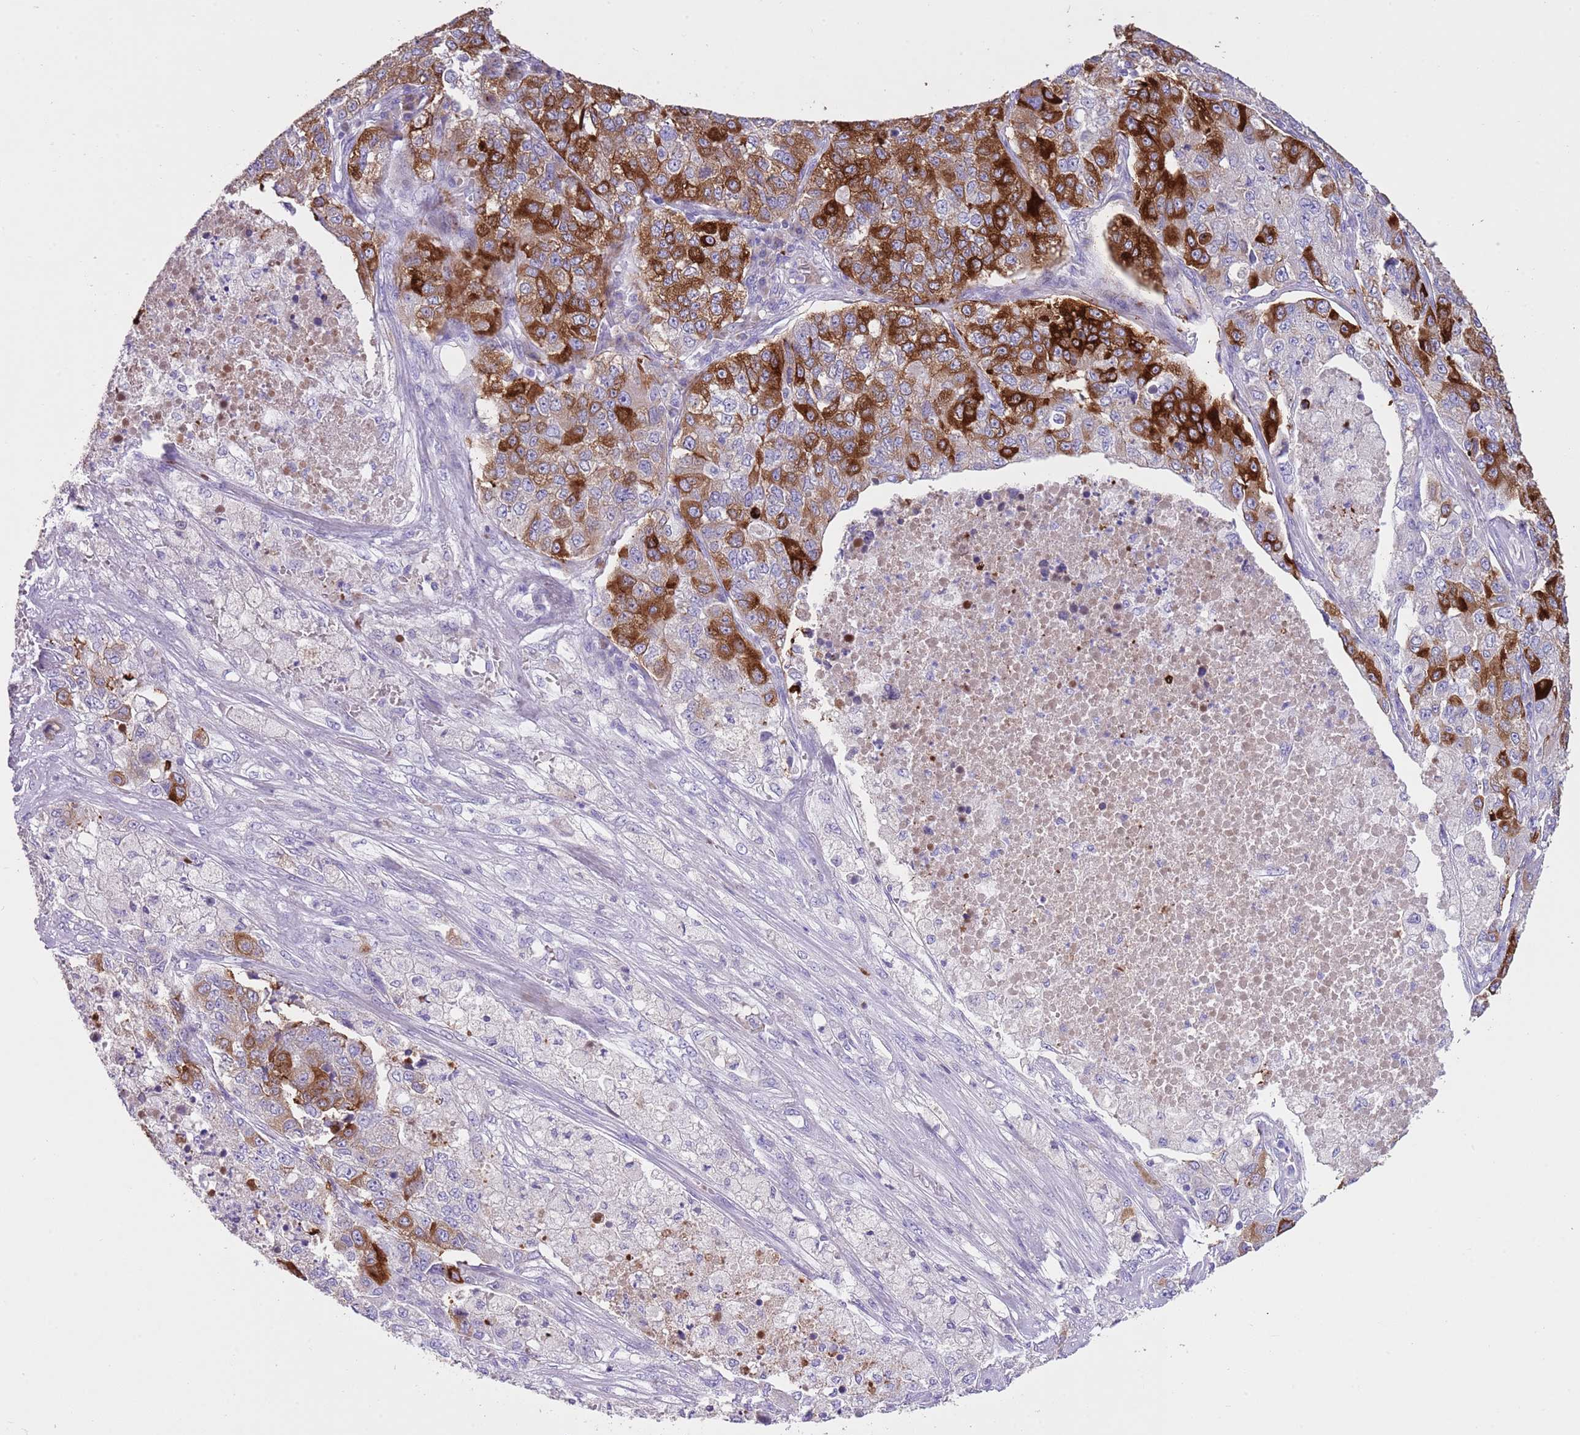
{"staining": {"intensity": "strong", "quantity": "25%-75%", "location": "cytoplasmic/membranous"}, "tissue": "lung cancer", "cell_type": "Tumor cells", "image_type": "cancer", "snomed": [{"axis": "morphology", "description": "Adenocarcinoma, NOS"}, {"axis": "topography", "description": "Lung"}], "caption": "Lung cancer tissue demonstrates strong cytoplasmic/membranous staining in approximately 25%-75% of tumor cells, visualized by immunohistochemistry. The protein is shown in brown color, while the nuclei are stained blue.", "gene": "CLEC2A", "patient": {"sex": "male", "age": 49}}